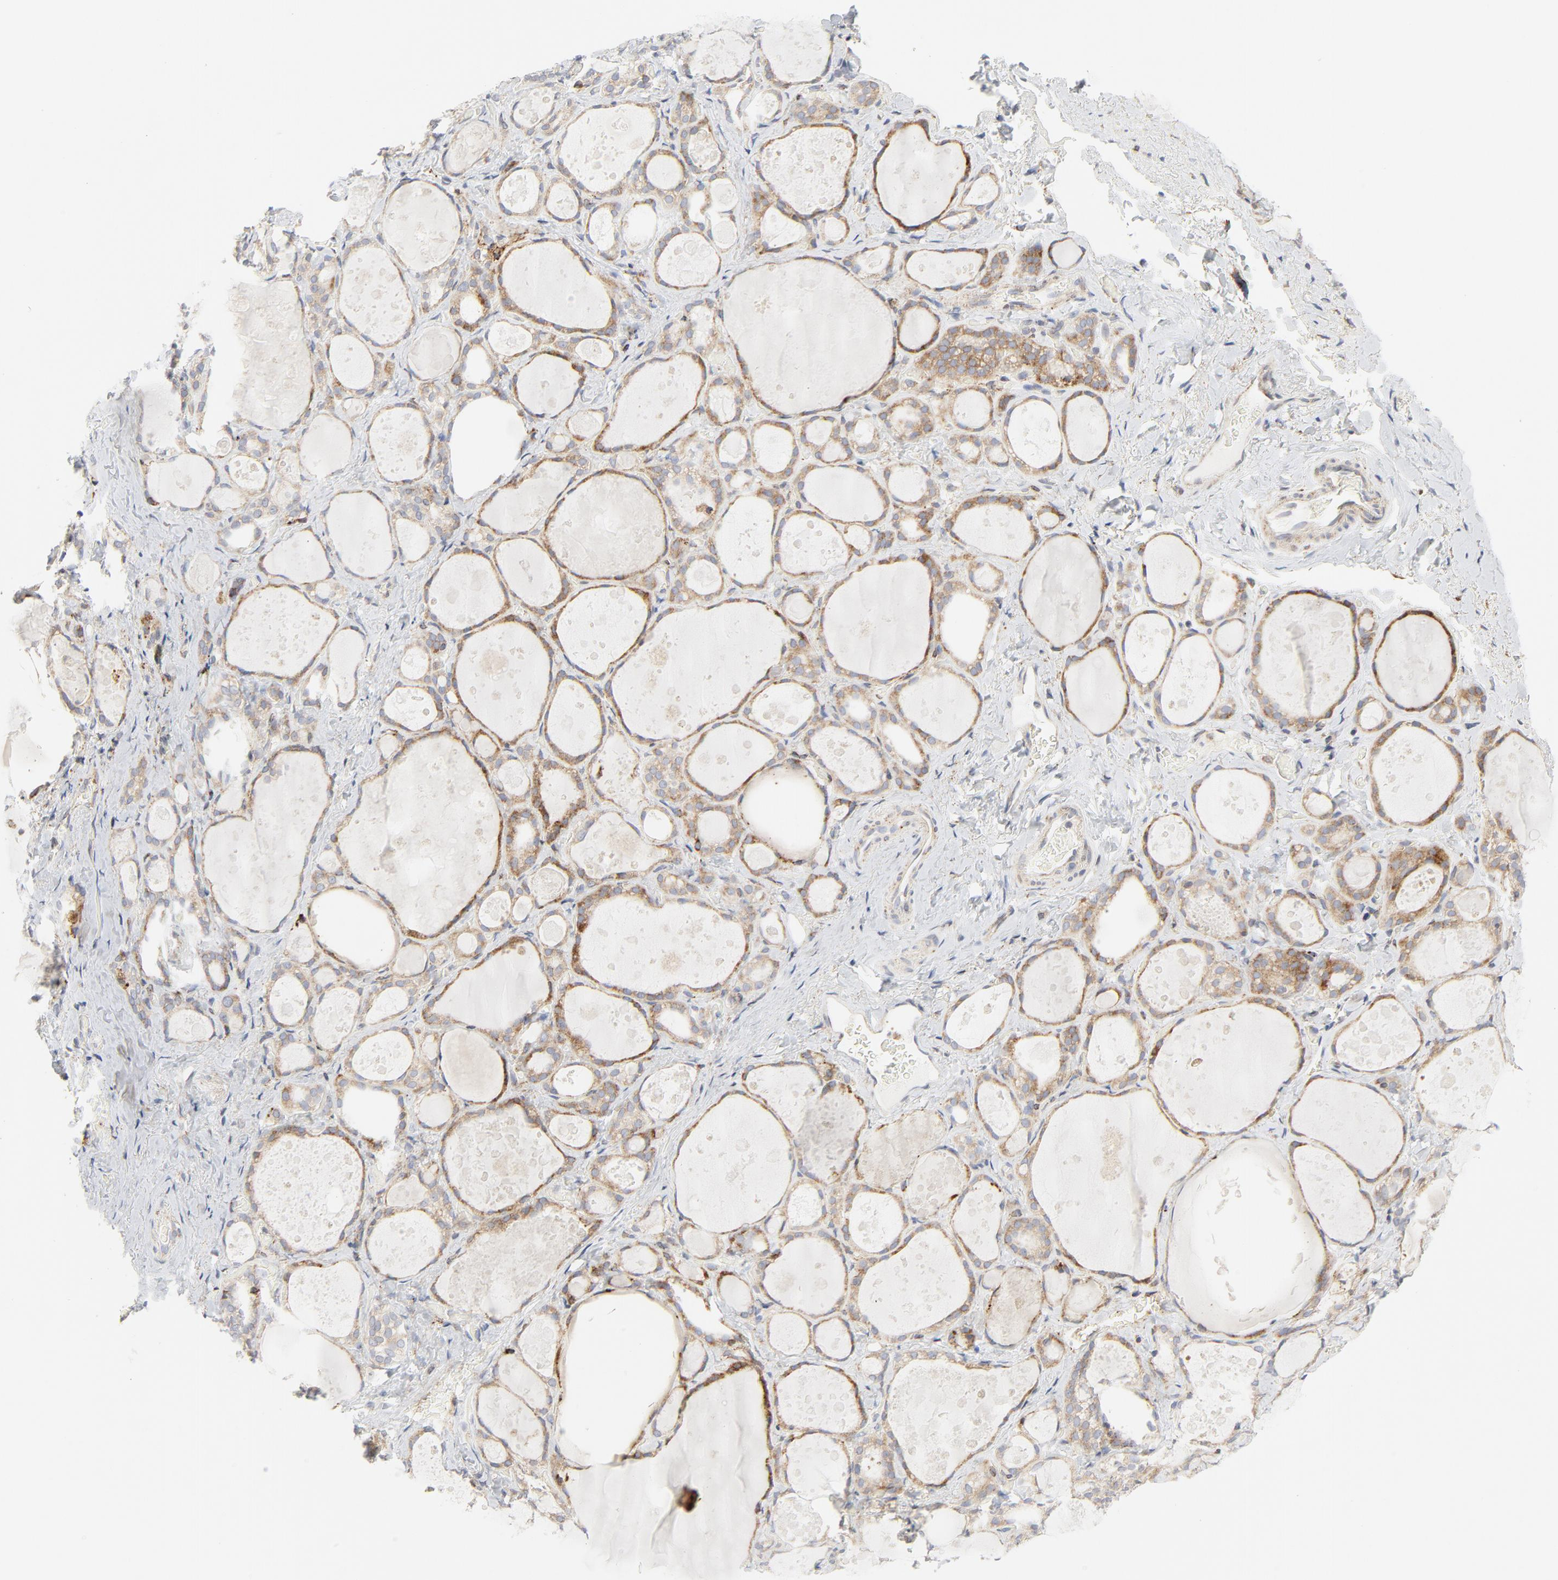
{"staining": {"intensity": "strong", "quantity": ">75%", "location": "cytoplasmic/membranous"}, "tissue": "thyroid gland", "cell_type": "Glandular cells", "image_type": "normal", "snomed": [{"axis": "morphology", "description": "Normal tissue, NOS"}, {"axis": "topography", "description": "Thyroid gland"}], "caption": "Protein expression analysis of normal human thyroid gland reveals strong cytoplasmic/membranous positivity in about >75% of glandular cells. The staining is performed using DAB brown chromogen to label protein expression. The nuclei are counter-stained blue using hematoxylin.", "gene": "LRP6", "patient": {"sex": "female", "age": 75}}